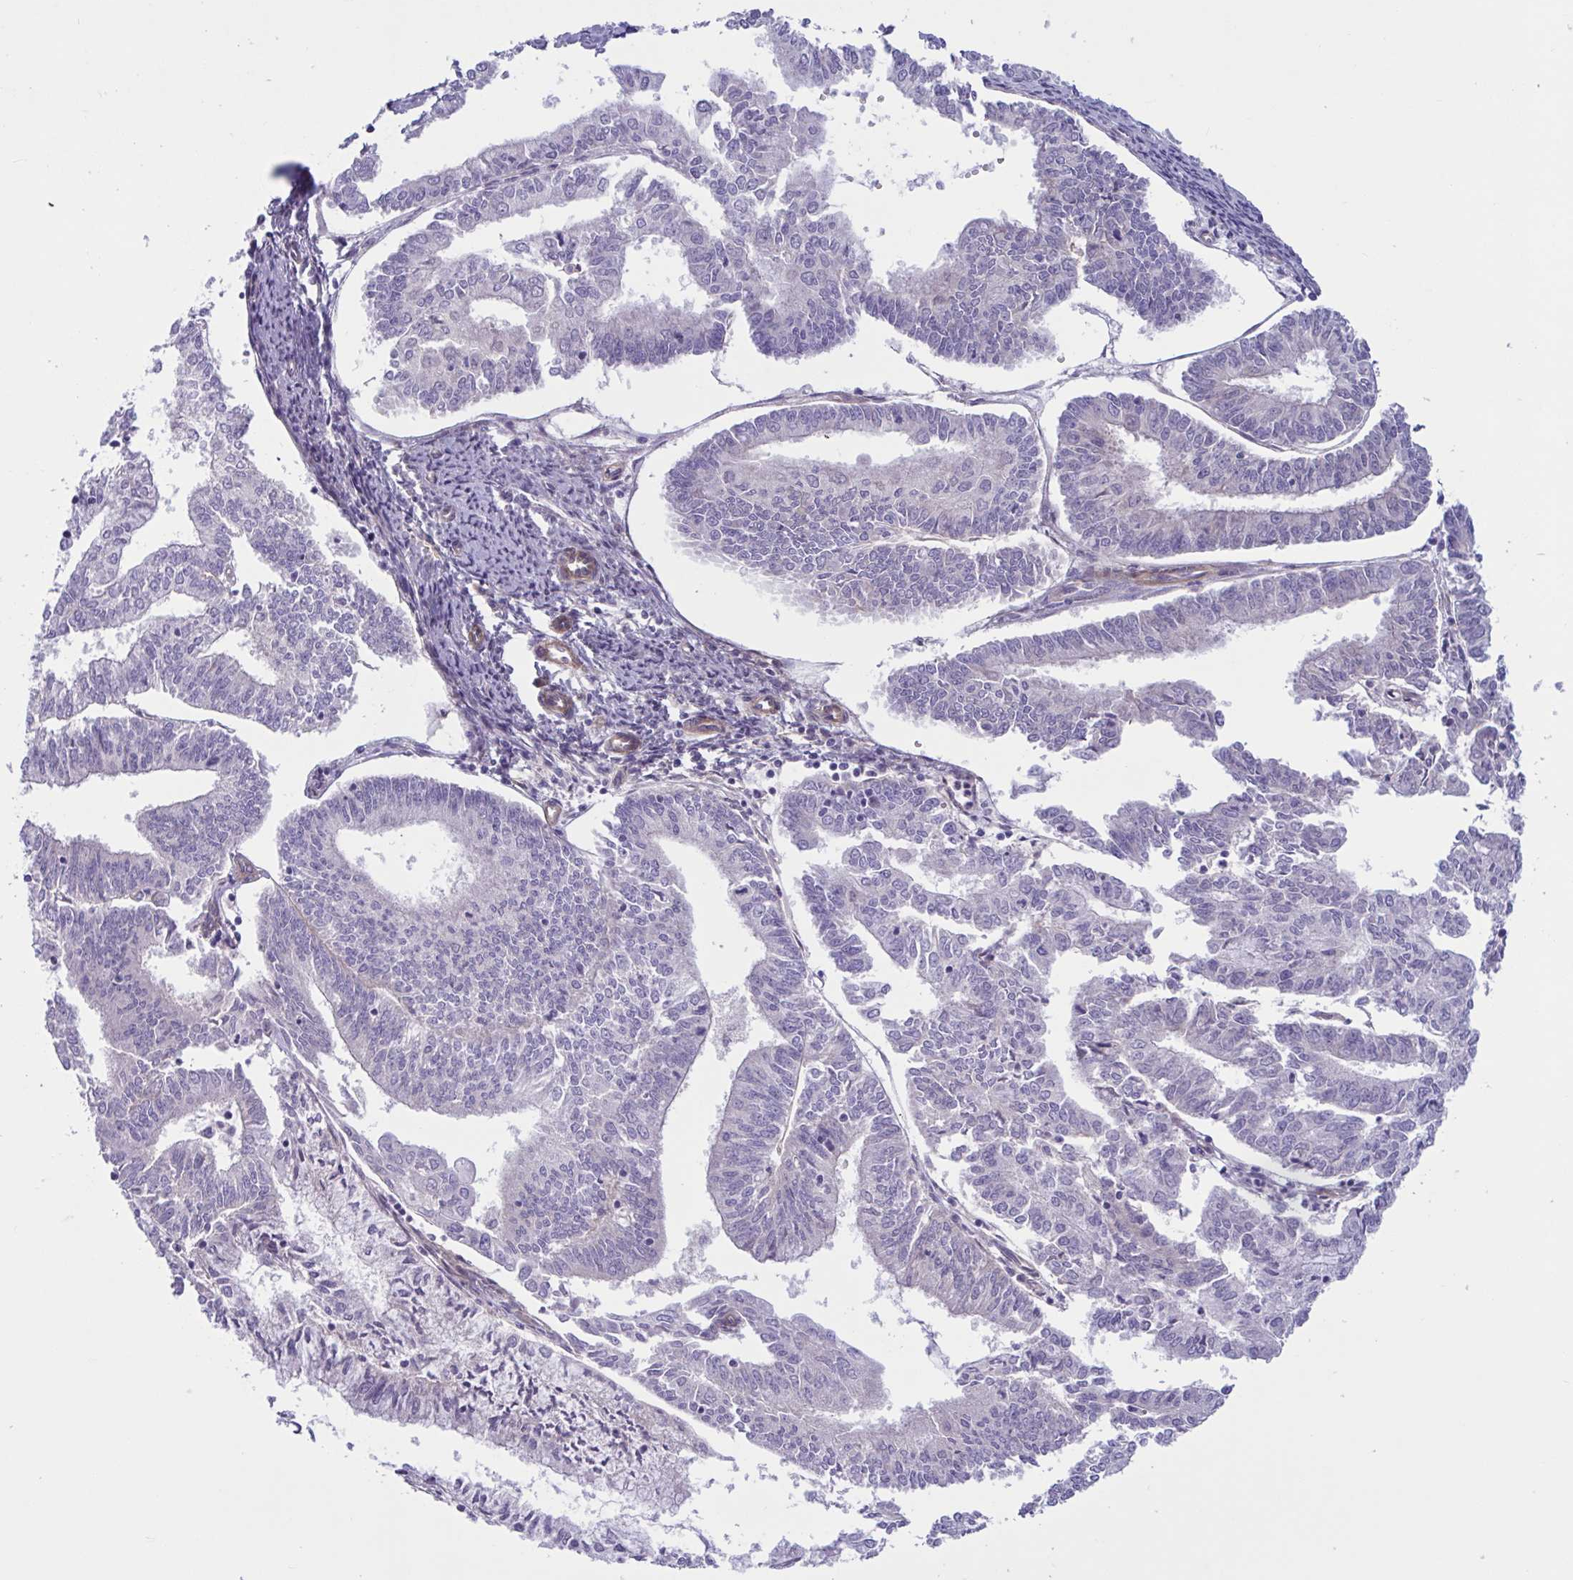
{"staining": {"intensity": "negative", "quantity": "none", "location": "none"}, "tissue": "endometrial cancer", "cell_type": "Tumor cells", "image_type": "cancer", "snomed": [{"axis": "morphology", "description": "Adenocarcinoma, NOS"}, {"axis": "topography", "description": "Endometrium"}], "caption": "Photomicrograph shows no significant protein expression in tumor cells of endometrial adenocarcinoma.", "gene": "TTC7B", "patient": {"sex": "female", "age": 61}}